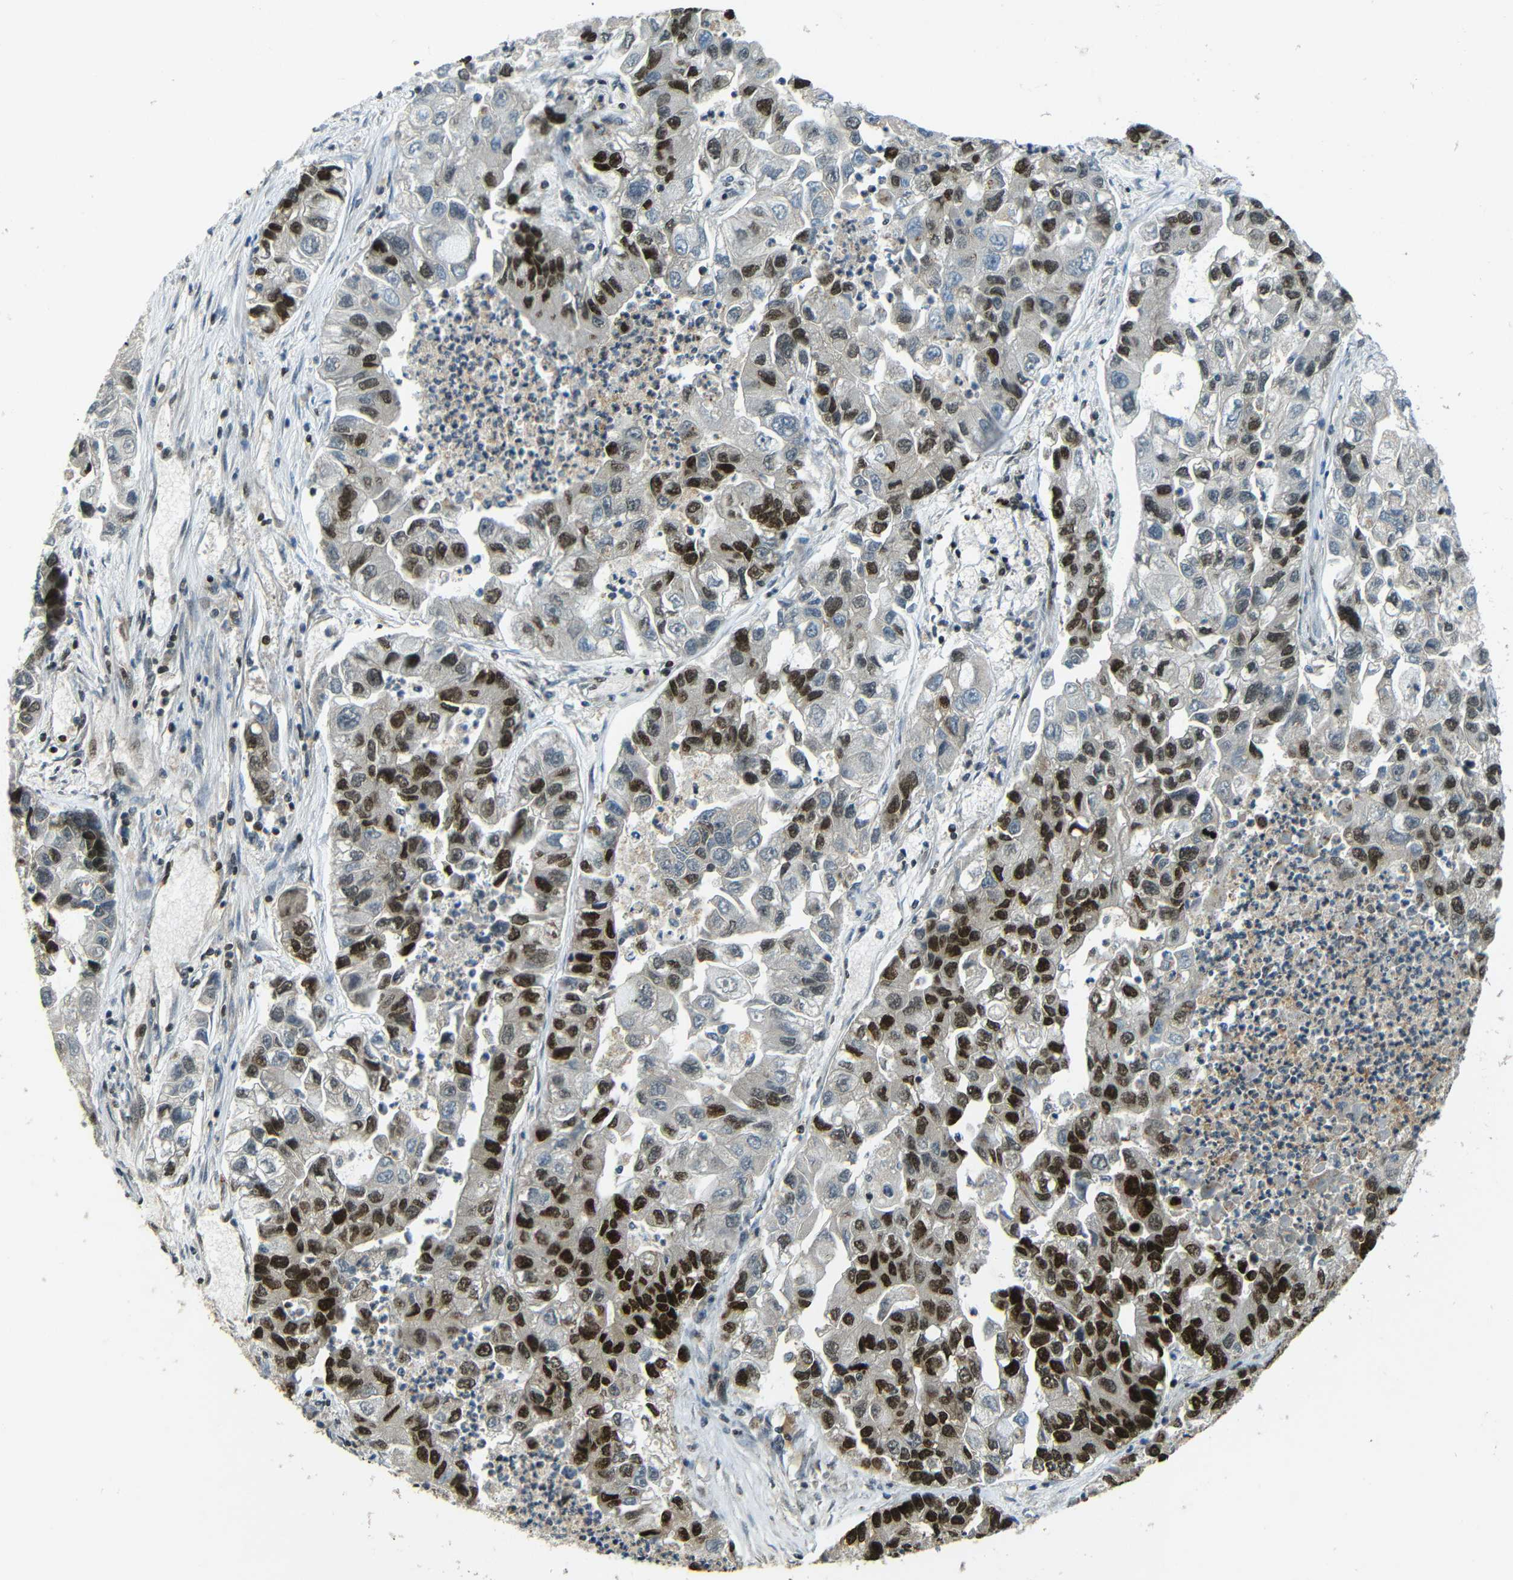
{"staining": {"intensity": "strong", "quantity": ">75%", "location": "nuclear"}, "tissue": "lung cancer", "cell_type": "Tumor cells", "image_type": "cancer", "snomed": [{"axis": "morphology", "description": "Adenocarcinoma, NOS"}, {"axis": "topography", "description": "Lung"}], "caption": "This histopathology image exhibits immunohistochemistry (IHC) staining of human lung cancer (adenocarcinoma), with high strong nuclear expression in approximately >75% of tumor cells.", "gene": "PSIP1", "patient": {"sex": "female", "age": 51}}